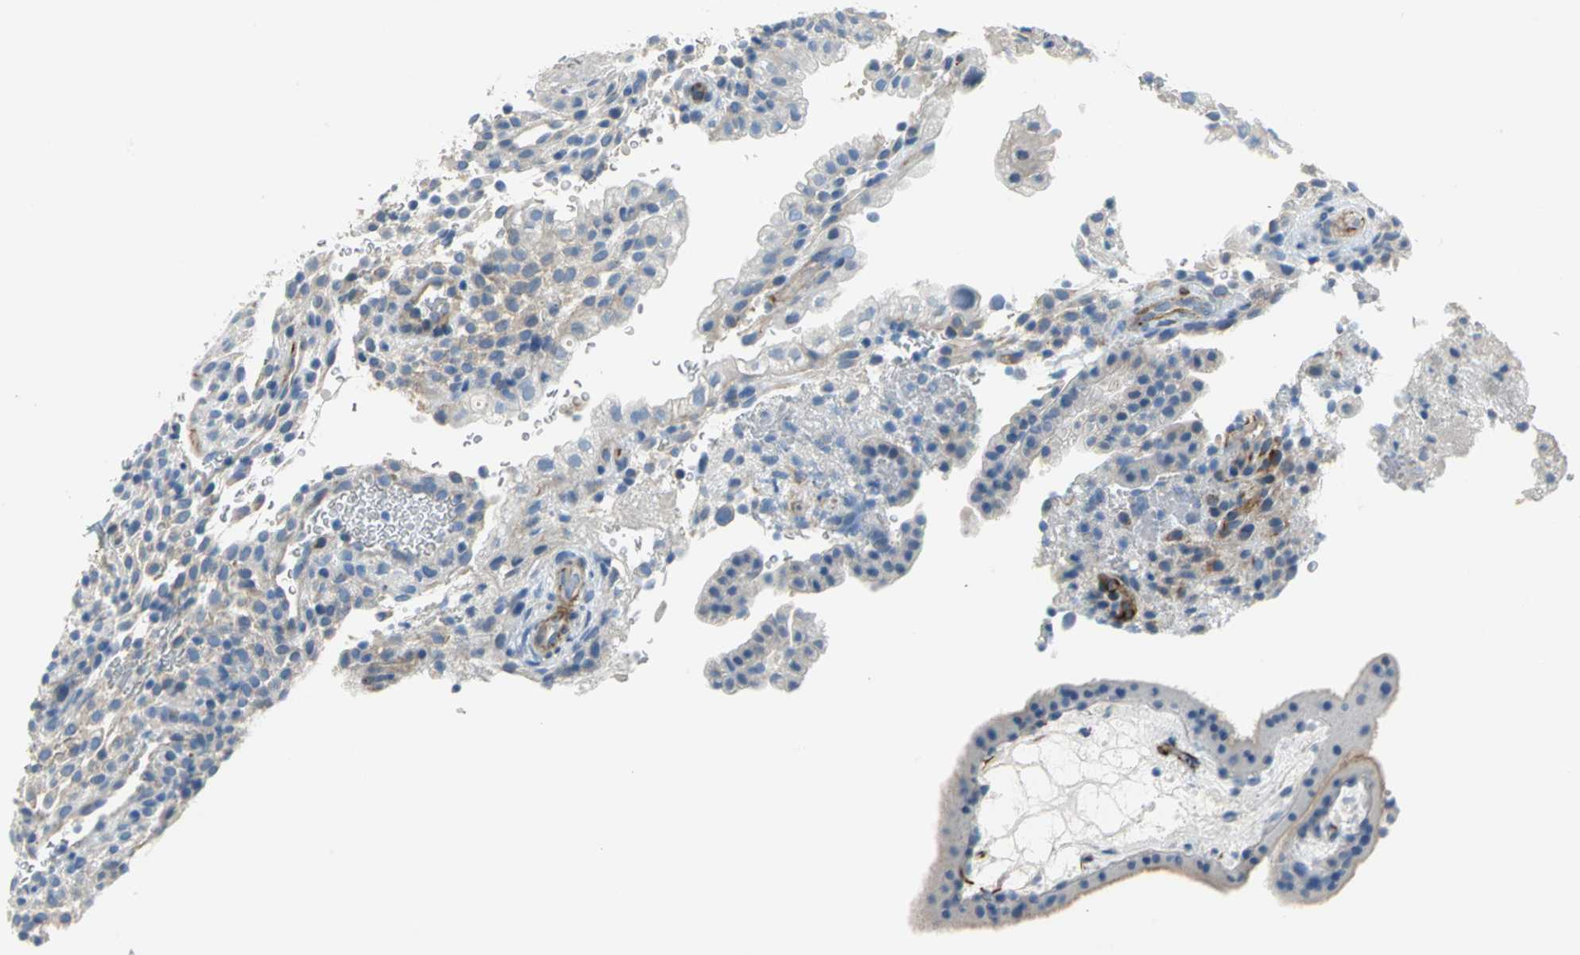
{"staining": {"intensity": "weak", "quantity": "25%-75%", "location": "cytoplasmic/membranous"}, "tissue": "placenta", "cell_type": "Decidual cells", "image_type": "normal", "snomed": [{"axis": "morphology", "description": "Normal tissue, NOS"}, {"axis": "topography", "description": "Placenta"}], "caption": "Immunohistochemical staining of normal placenta shows weak cytoplasmic/membranous protein staining in approximately 25%-75% of decidual cells.", "gene": "ALOX15", "patient": {"sex": "female", "age": 19}}